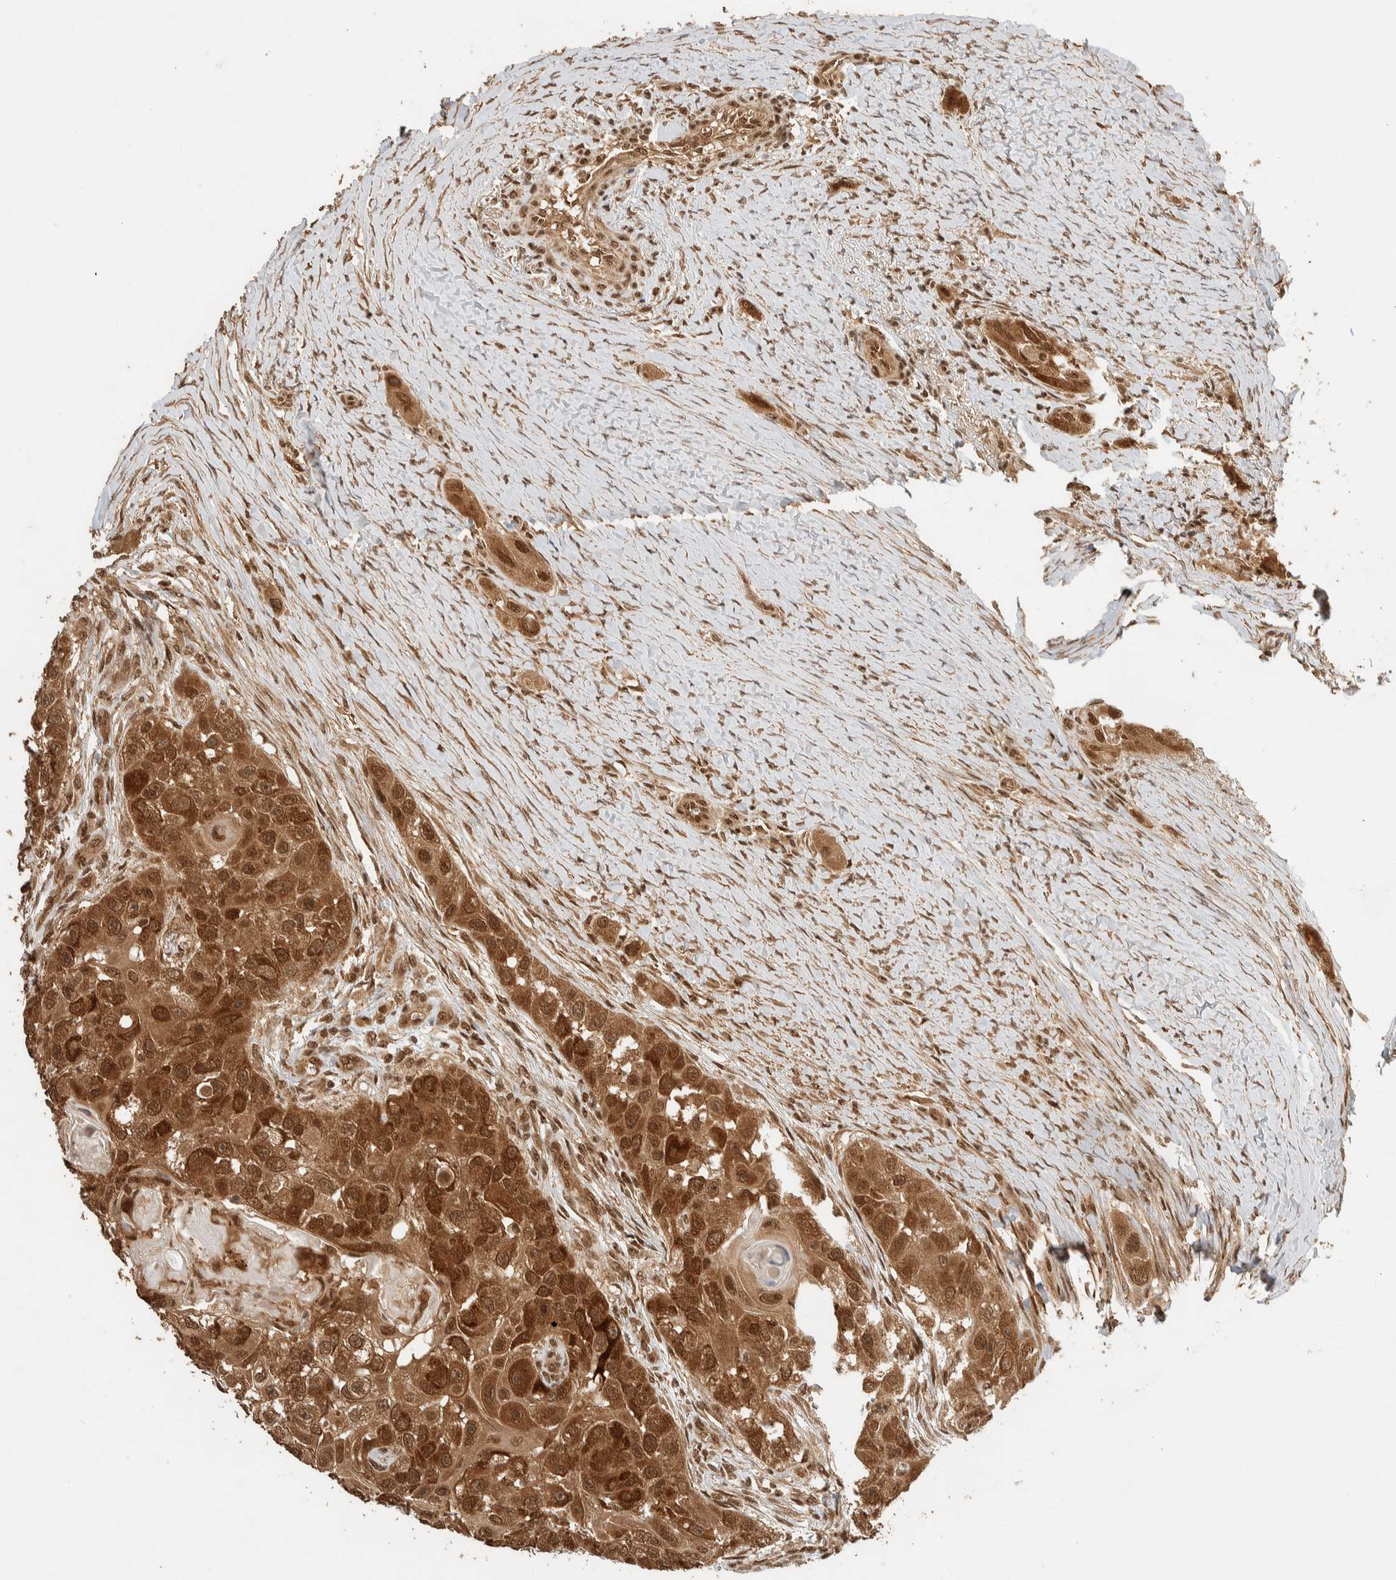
{"staining": {"intensity": "strong", "quantity": ">75%", "location": "cytoplasmic/membranous,nuclear"}, "tissue": "head and neck cancer", "cell_type": "Tumor cells", "image_type": "cancer", "snomed": [{"axis": "morphology", "description": "Normal tissue, NOS"}, {"axis": "morphology", "description": "Squamous cell carcinoma, NOS"}, {"axis": "topography", "description": "Skeletal muscle"}, {"axis": "topography", "description": "Head-Neck"}], "caption": "DAB immunohistochemical staining of human squamous cell carcinoma (head and neck) shows strong cytoplasmic/membranous and nuclear protein expression in approximately >75% of tumor cells.", "gene": "ZBTB2", "patient": {"sex": "male", "age": 51}}